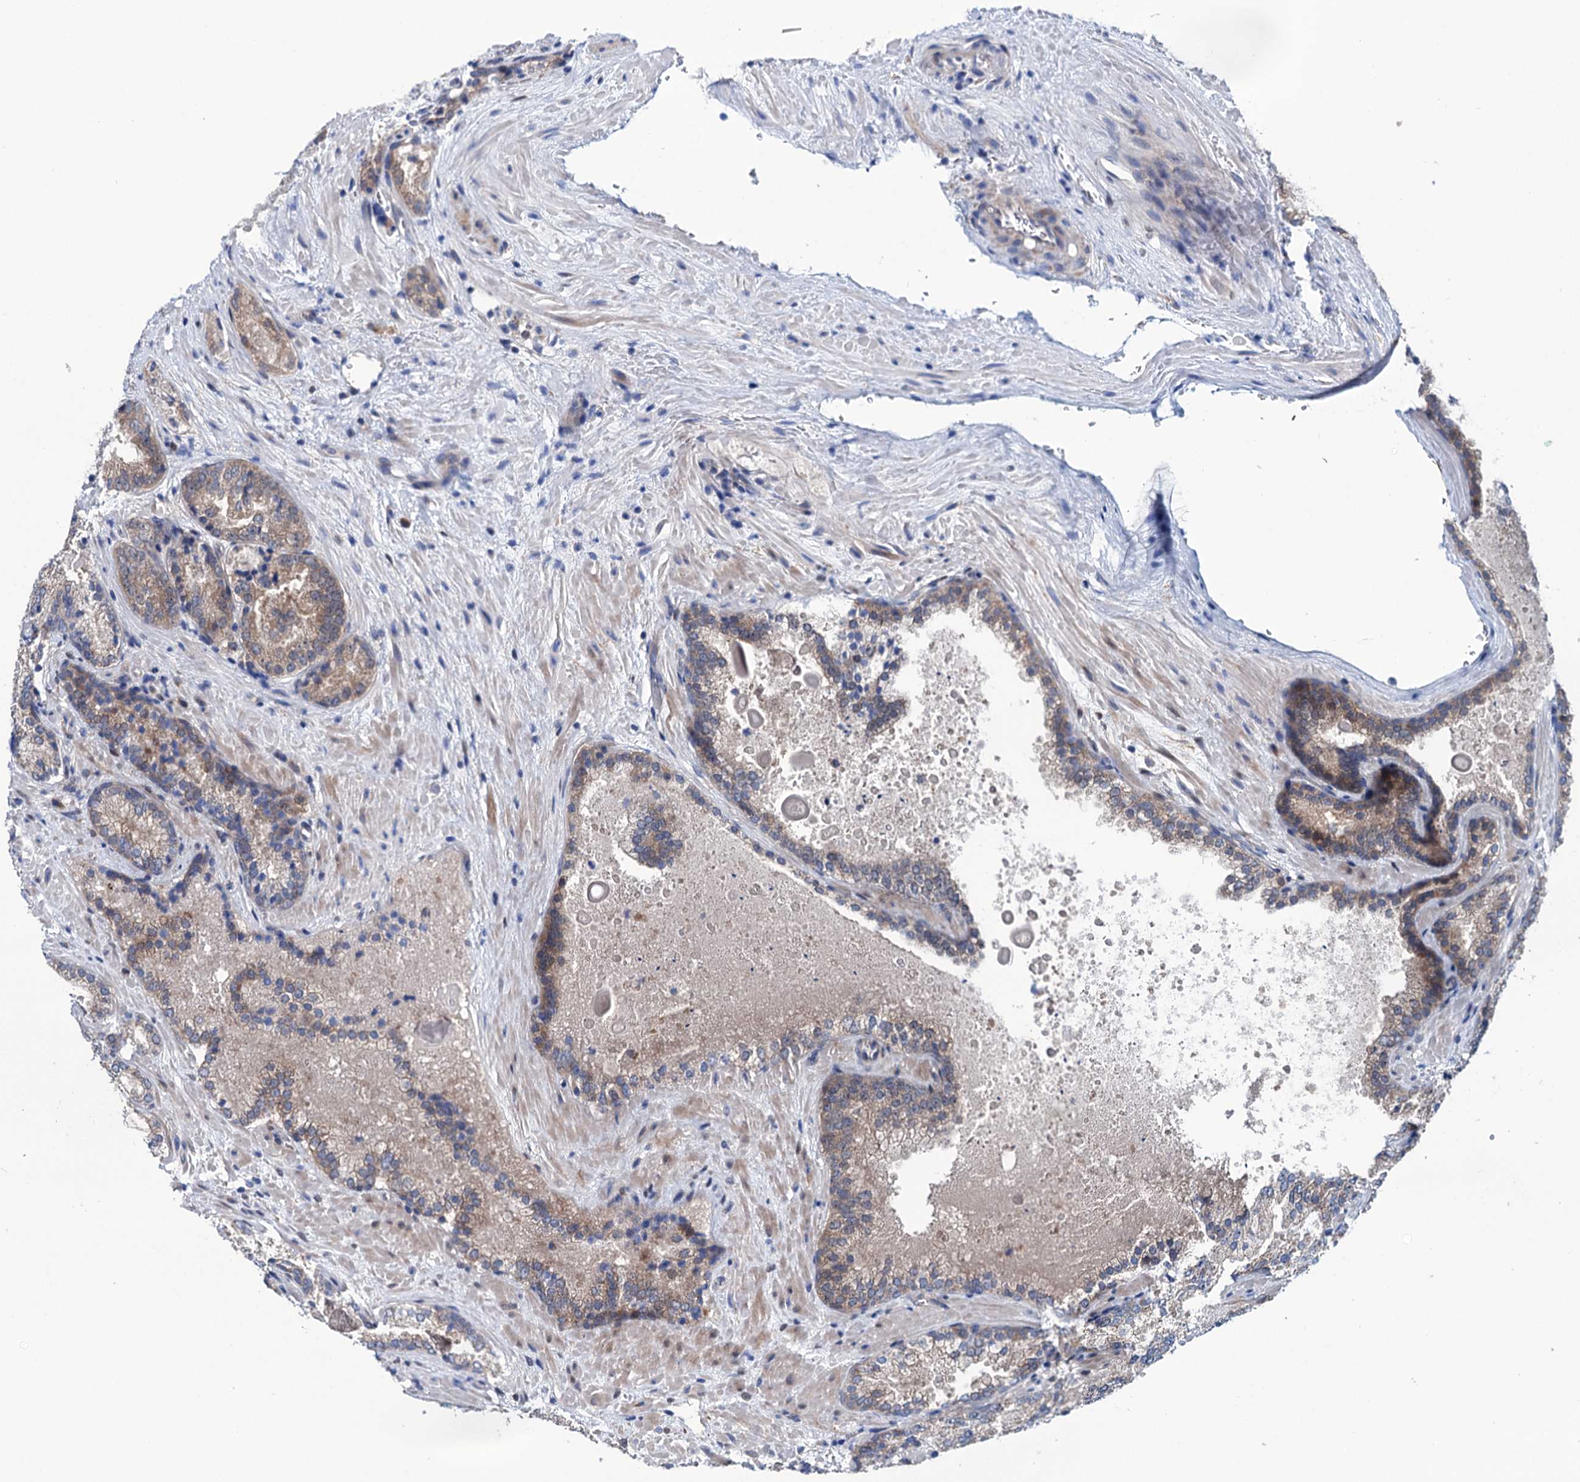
{"staining": {"intensity": "moderate", "quantity": ">75%", "location": "cytoplasmic/membranous"}, "tissue": "prostate cancer", "cell_type": "Tumor cells", "image_type": "cancer", "snomed": [{"axis": "morphology", "description": "Adenocarcinoma, Low grade"}, {"axis": "topography", "description": "Prostate"}], "caption": "A histopathology image of human adenocarcinoma (low-grade) (prostate) stained for a protein displays moderate cytoplasmic/membranous brown staining in tumor cells. (Brightfield microscopy of DAB IHC at high magnification).", "gene": "EYA4", "patient": {"sex": "male", "age": 74}}